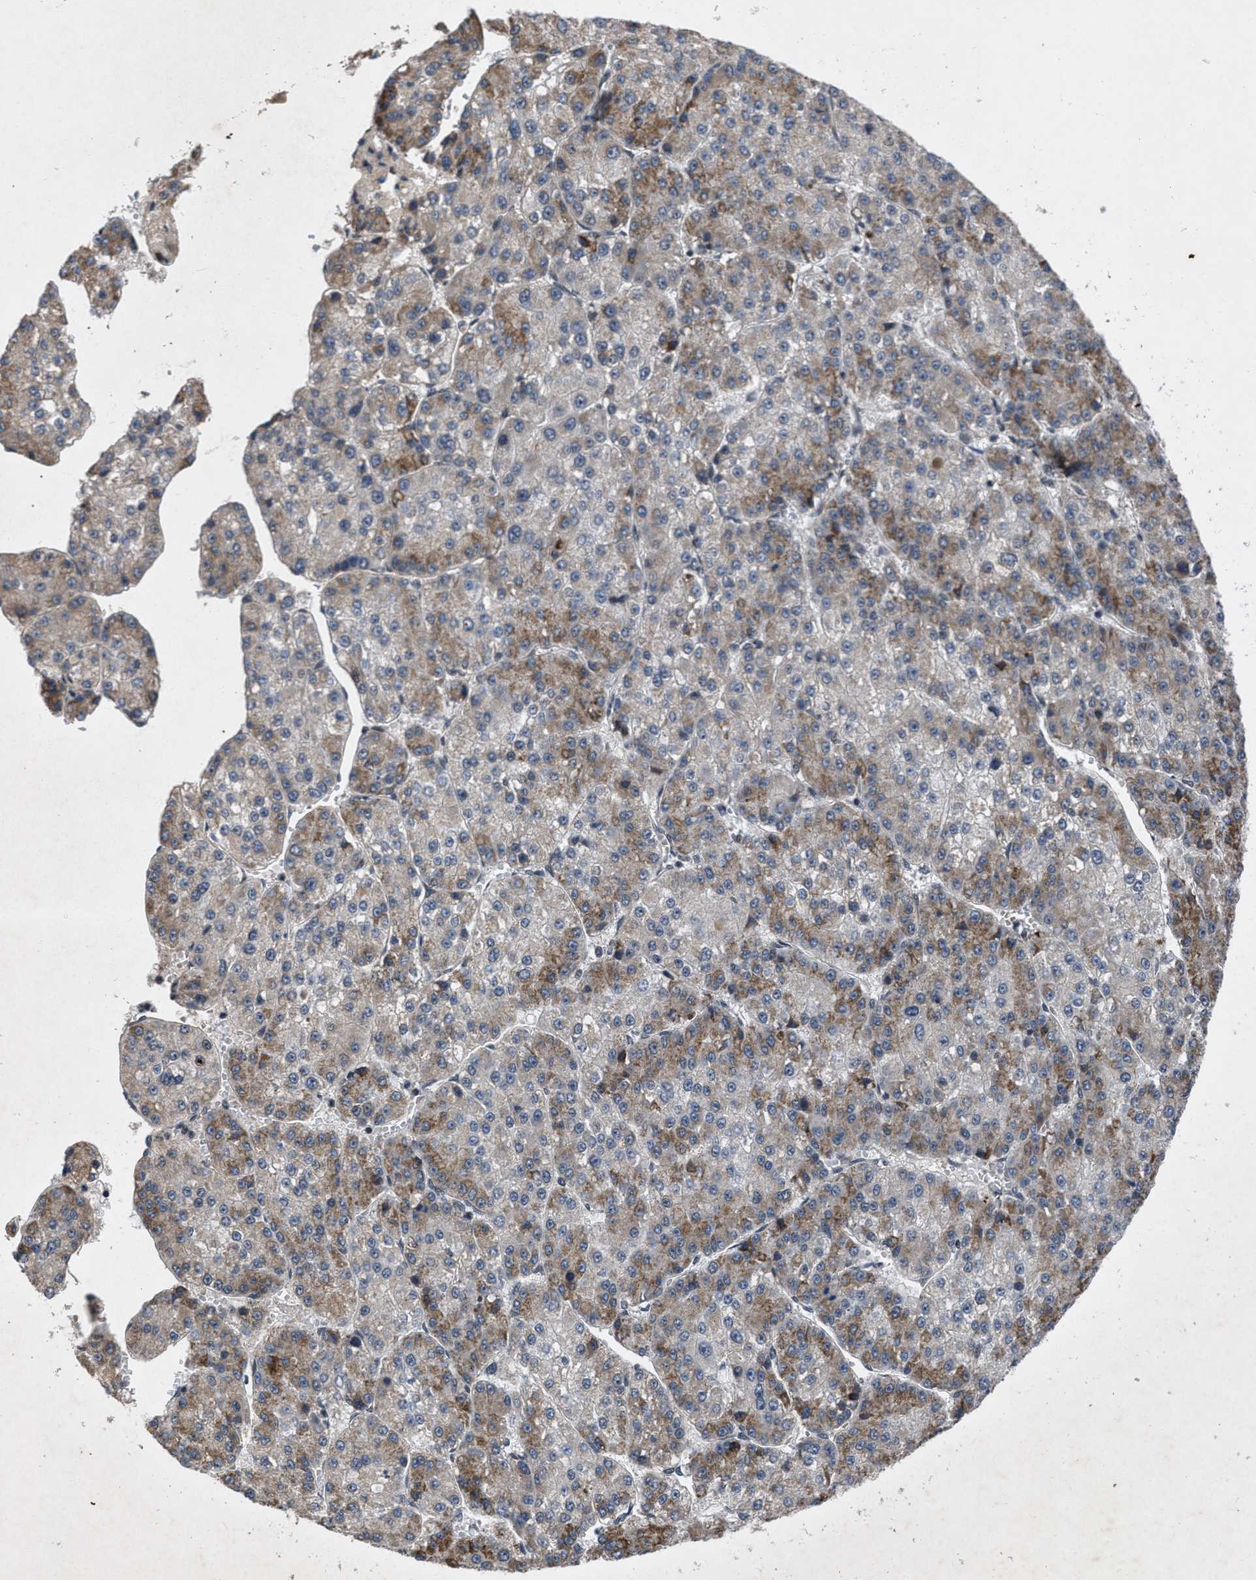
{"staining": {"intensity": "moderate", "quantity": "25%-75%", "location": "cytoplasmic/membranous"}, "tissue": "liver cancer", "cell_type": "Tumor cells", "image_type": "cancer", "snomed": [{"axis": "morphology", "description": "Carcinoma, Hepatocellular, NOS"}, {"axis": "topography", "description": "Liver"}], "caption": "Protein analysis of liver hepatocellular carcinoma tissue shows moderate cytoplasmic/membranous staining in approximately 25%-75% of tumor cells.", "gene": "ZNHIT1", "patient": {"sex": "female", "age": 73}}